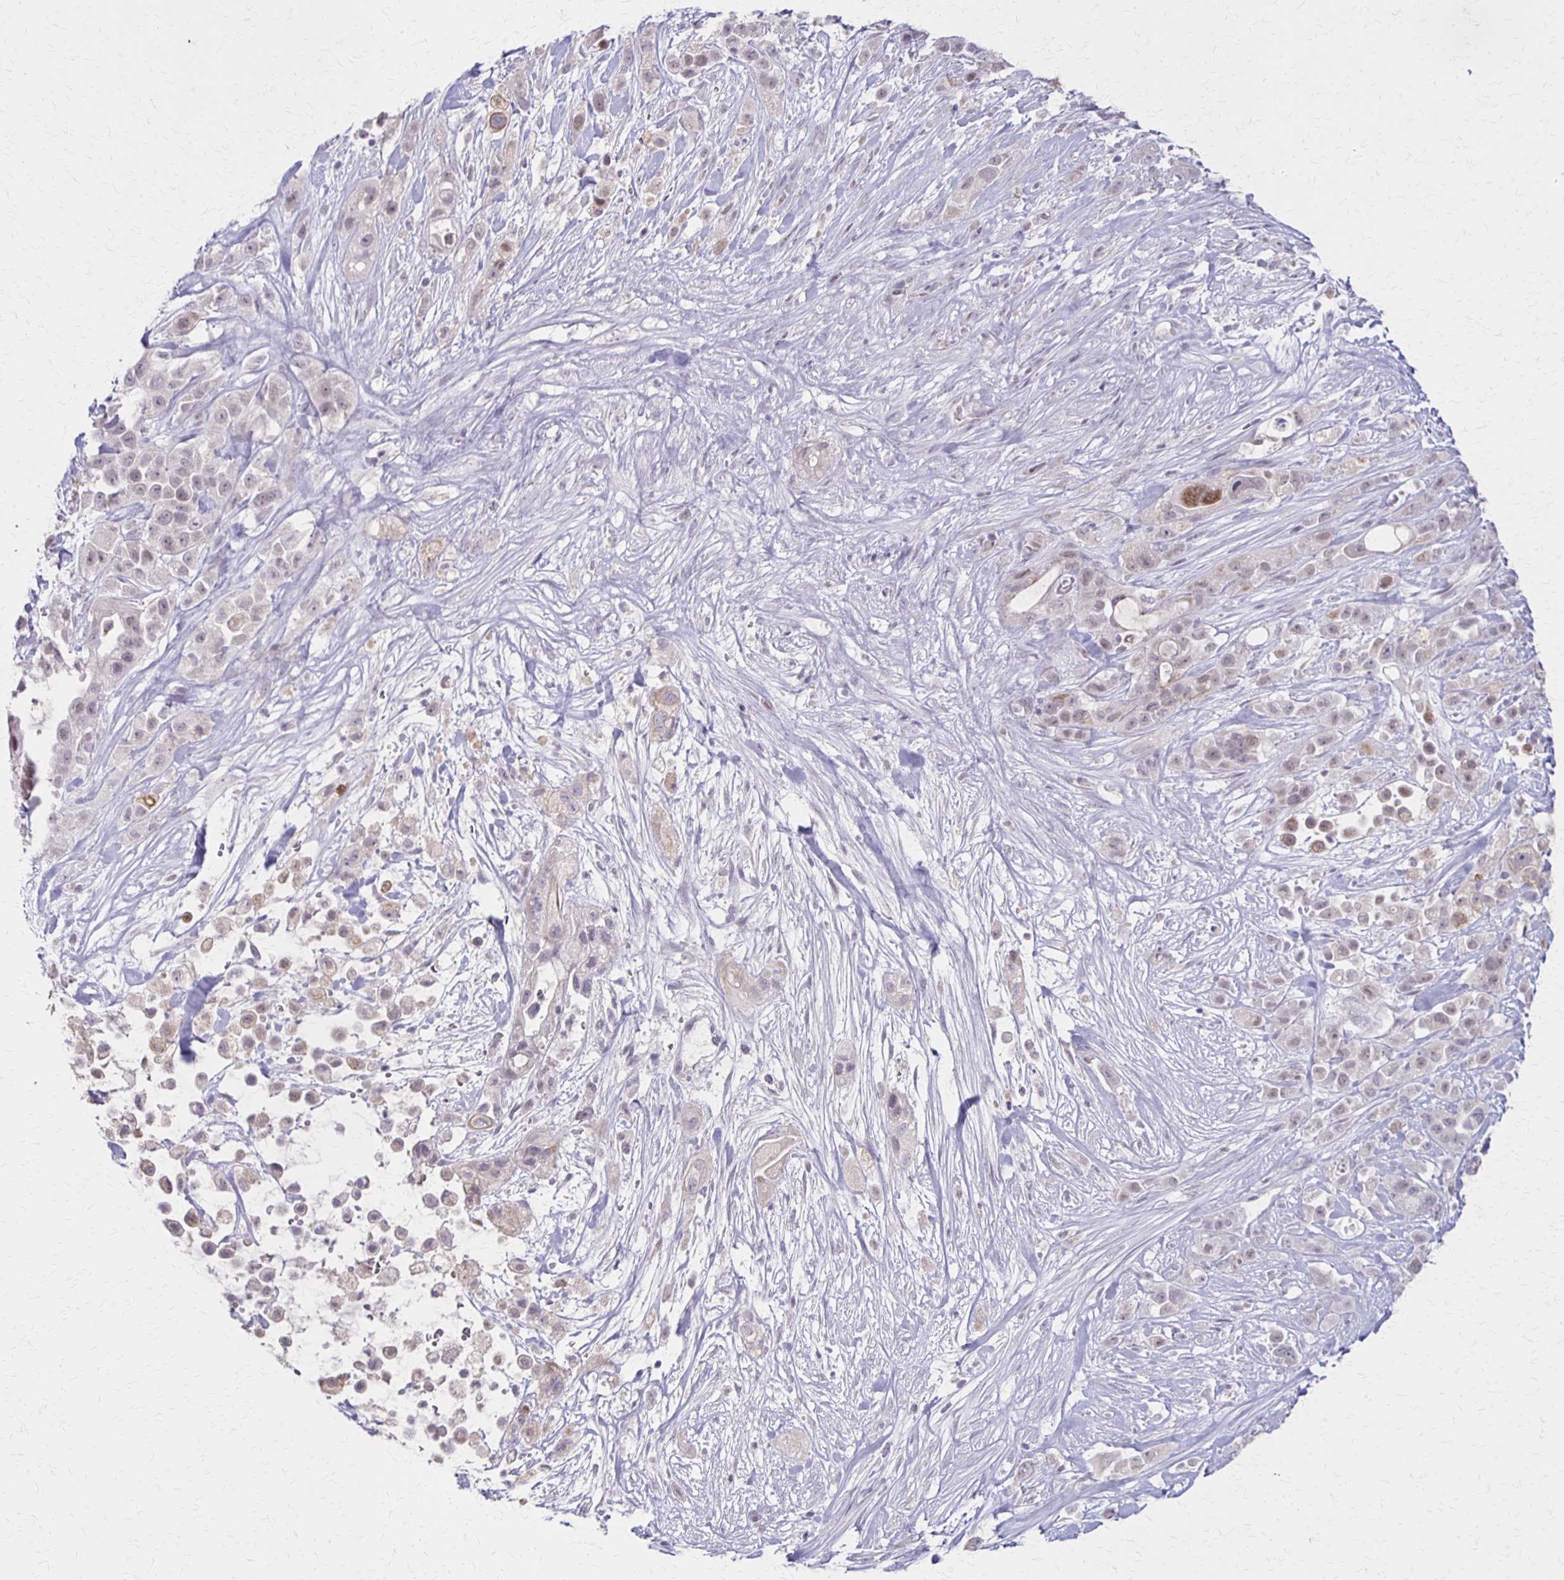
{"staining": {"intensity": "moderate", "quantity": "<25%", "location": "nuclear"}, "tissue": "pancreatic cancer", "cell_type": "Tumor cells", "image_type": "cancer", "snomed": [{"axis": "morphology", "description": "Adenocarcinoma, NOS"}, {"axis": "topography", "description": "Pancreas"}], "caption": "A low amount of moderate nuclear positivity is present in approximately <25% of tumor cells in adenocarcinoma (pancreatic) tissue.", "gene": "SLC35E2B", "patient": {"sex": "male", "age": 44}}